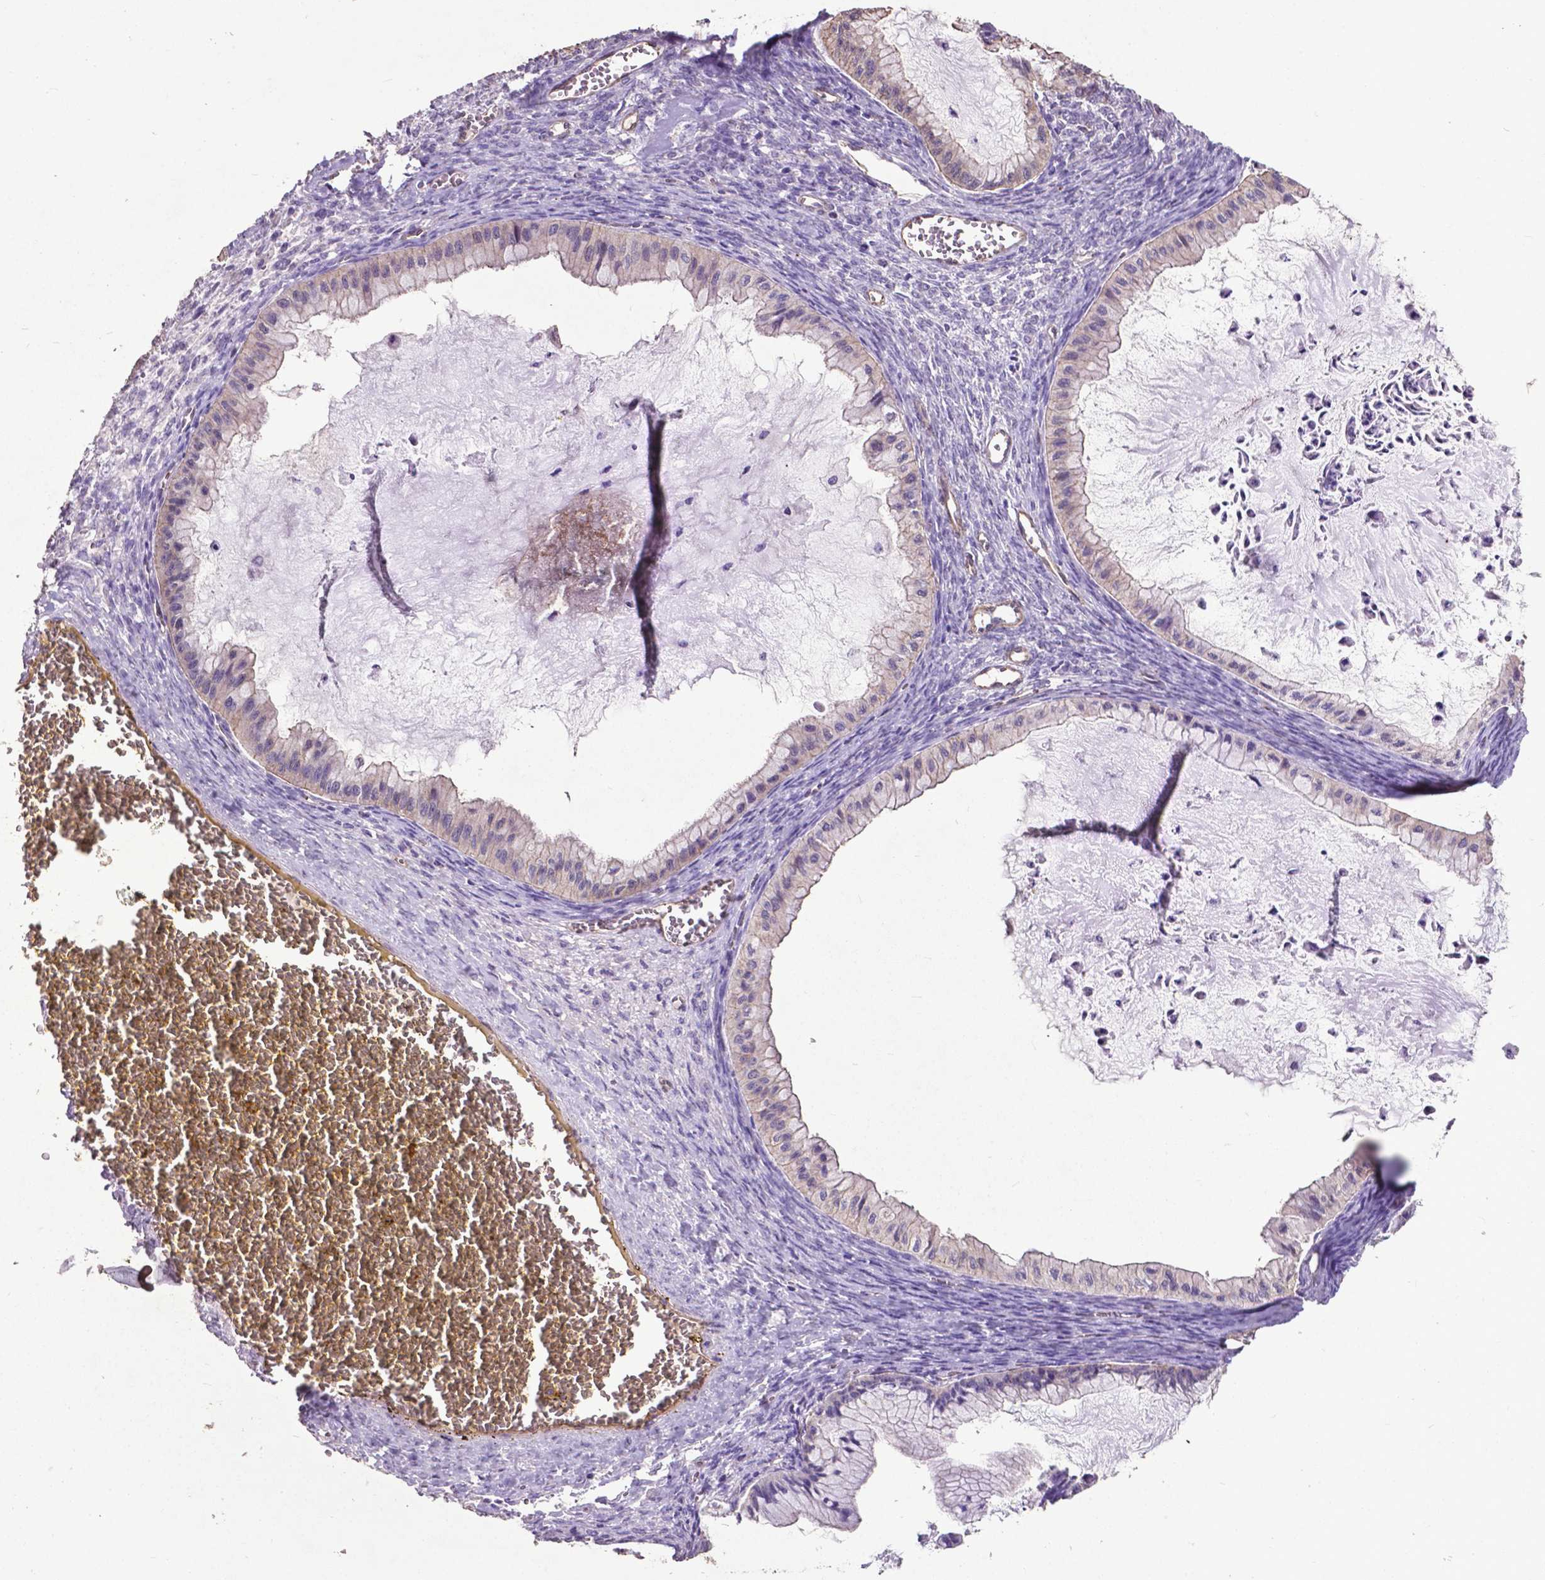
{"staining": {"intensity": "negative", "quantity": "none", "location": "none"}, "tissue": "ovarian cancer", "cell_type": "Tumor cells", "image_type": "cancer", "snomed": [{"axis": "morphology", "description": "Cystadenocarcinoma, mucinous, NOS"}, {"axis": "topography", "description": "Ovary"}], "caption": "IHC of ovarian cancer (mucinous cystadenocarcinoma) exhibits no expression in tumor cells.", "gene": "PDLIM1", "patient": {"sex": "female", "age": 72}}